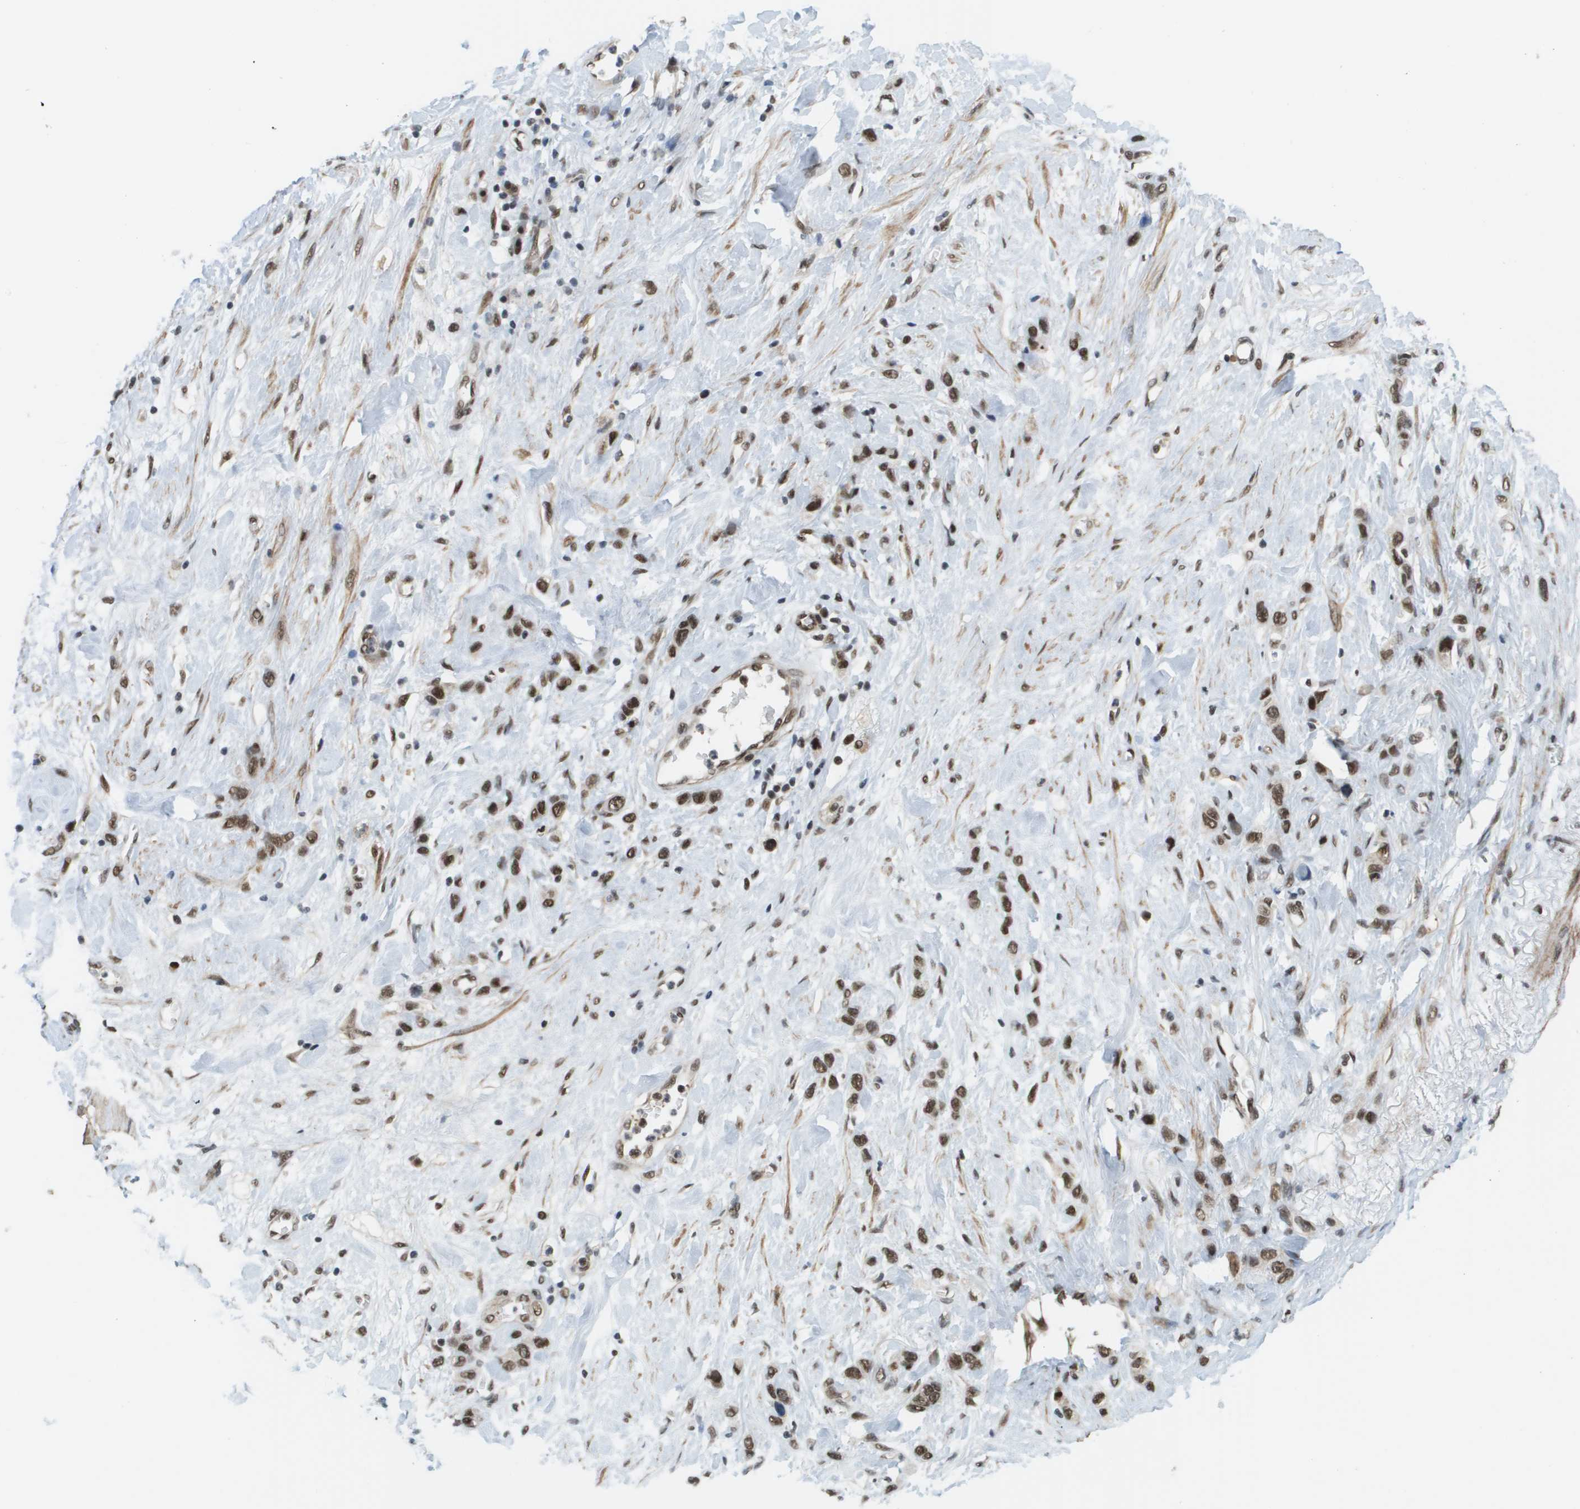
{"staining": {"intensity": "strong", "quantity": ">75%", "location": "nuclear"}, "tissue": "stomach cancer", "cell_type": "Tumor cells", "image_type": "cancer", "snomed": [{"axis": "morphology", "description": "Adenocarcinoma, NOS"}, {"axis": "morphology", "description": "Adenocarcinoma, High grade"}, {"axis": "topography", "description": "Stomach, upper"}, {"axis": "topography", "description": "Stomach, lower"}], "caption": "Human adenocarcinoma (stomach) stained for a protein (brown) shows strong nuclear positive staining in approximately >75% of tumor cells.", "gene": "PRCC", "patient": {"sex": "female", "age": 65}}